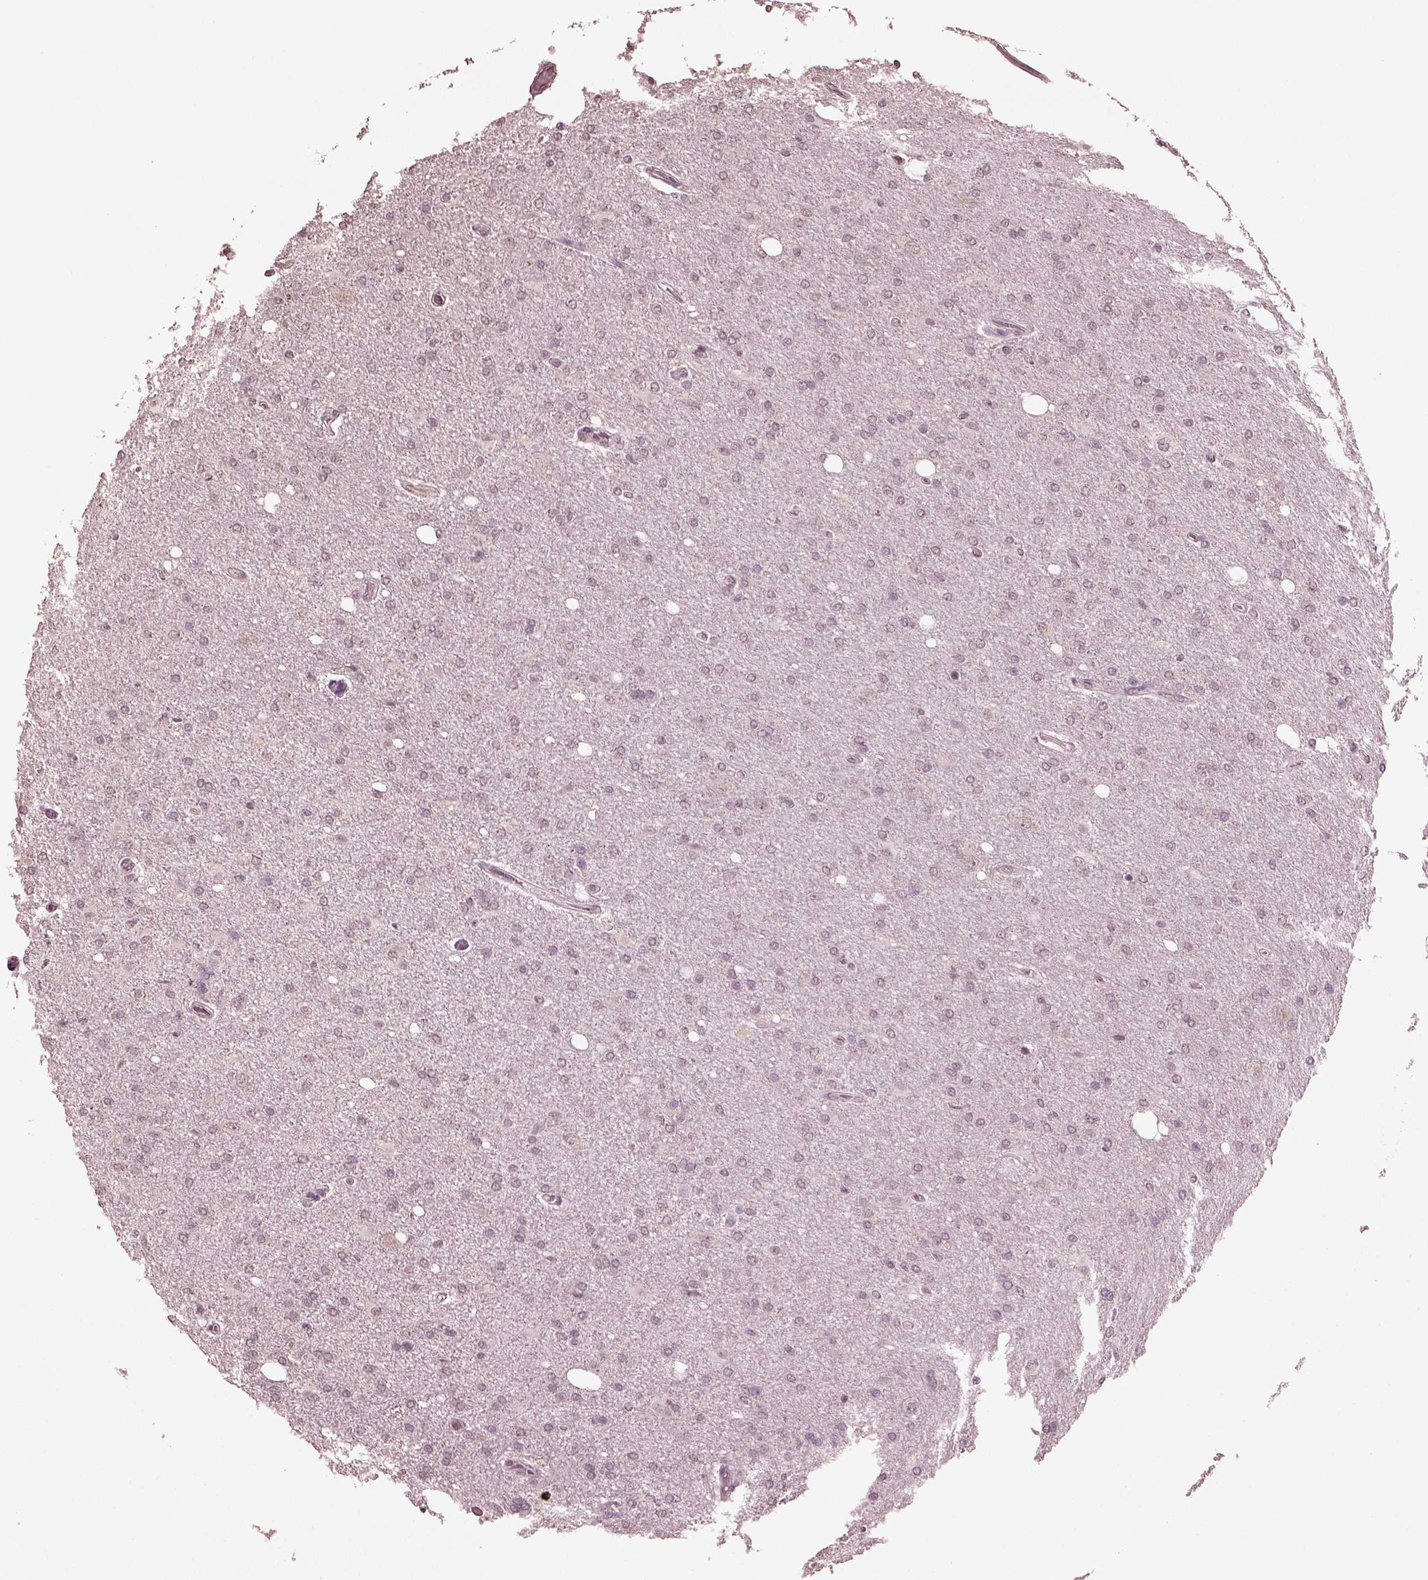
{"staining": {"intensity": "negative", "quantity": "none", "location": "none"}, "tissue": "glioma", "cell_type": "Tumor cells", "image_type": "cancer", "snomed": [{"axis": "morphology", "description": "Glioma, malignant, High grade"}, {"axis": "topography", "description": "Cerebral cortex"}], "caption": "Immunohistochemistry (IHC) histopathology image of neoplastic tissue: malignant high-grade glioma stained with DAB (3,3'-diaminobenzidine) demonstrates no significant protein positivity in tumor cells.", "gene": "IL18RAP", "patient": {"sex": "male", "age": 70}}